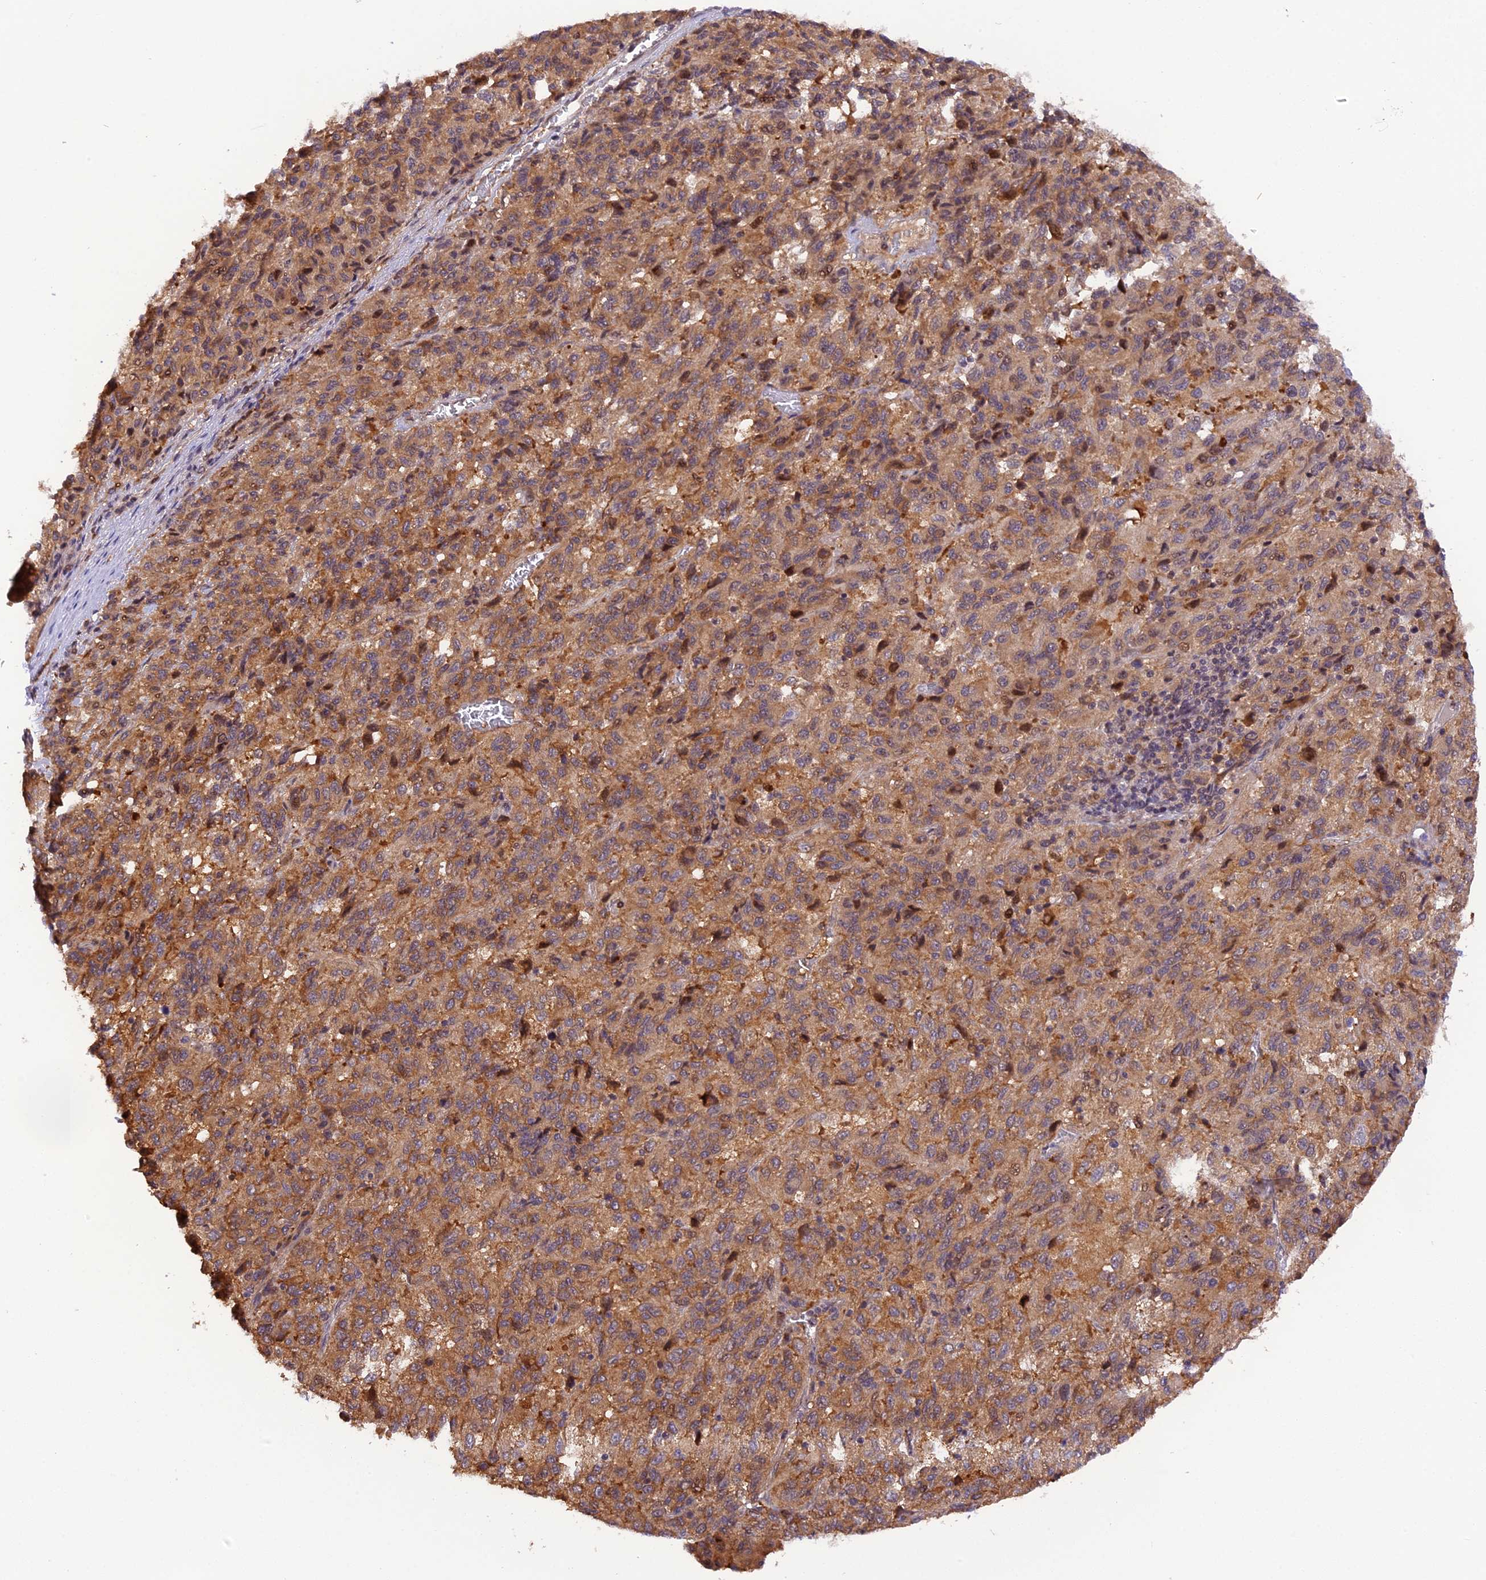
{"staining": {"intensity": "moderate", "quantity": ">75%", "location": "cytoplasmic/membranous"}, "tissue": "melanoma", "cell_type": "Tumor cells", "image_type": "cancer", "snomed": [{"axis": "morphology", "description": "Malignant melanoma, Metastatic site"}, {"axis": "topography", "description": "Lung"}], "caption": "This is an image of immunohistochemistry staining of melanoma, which shows moderate staining in the cytoplasmic/membranous of tumor cells.", "gene": "SAMD4A", "patient": {"sex": "male", "age": 64}}